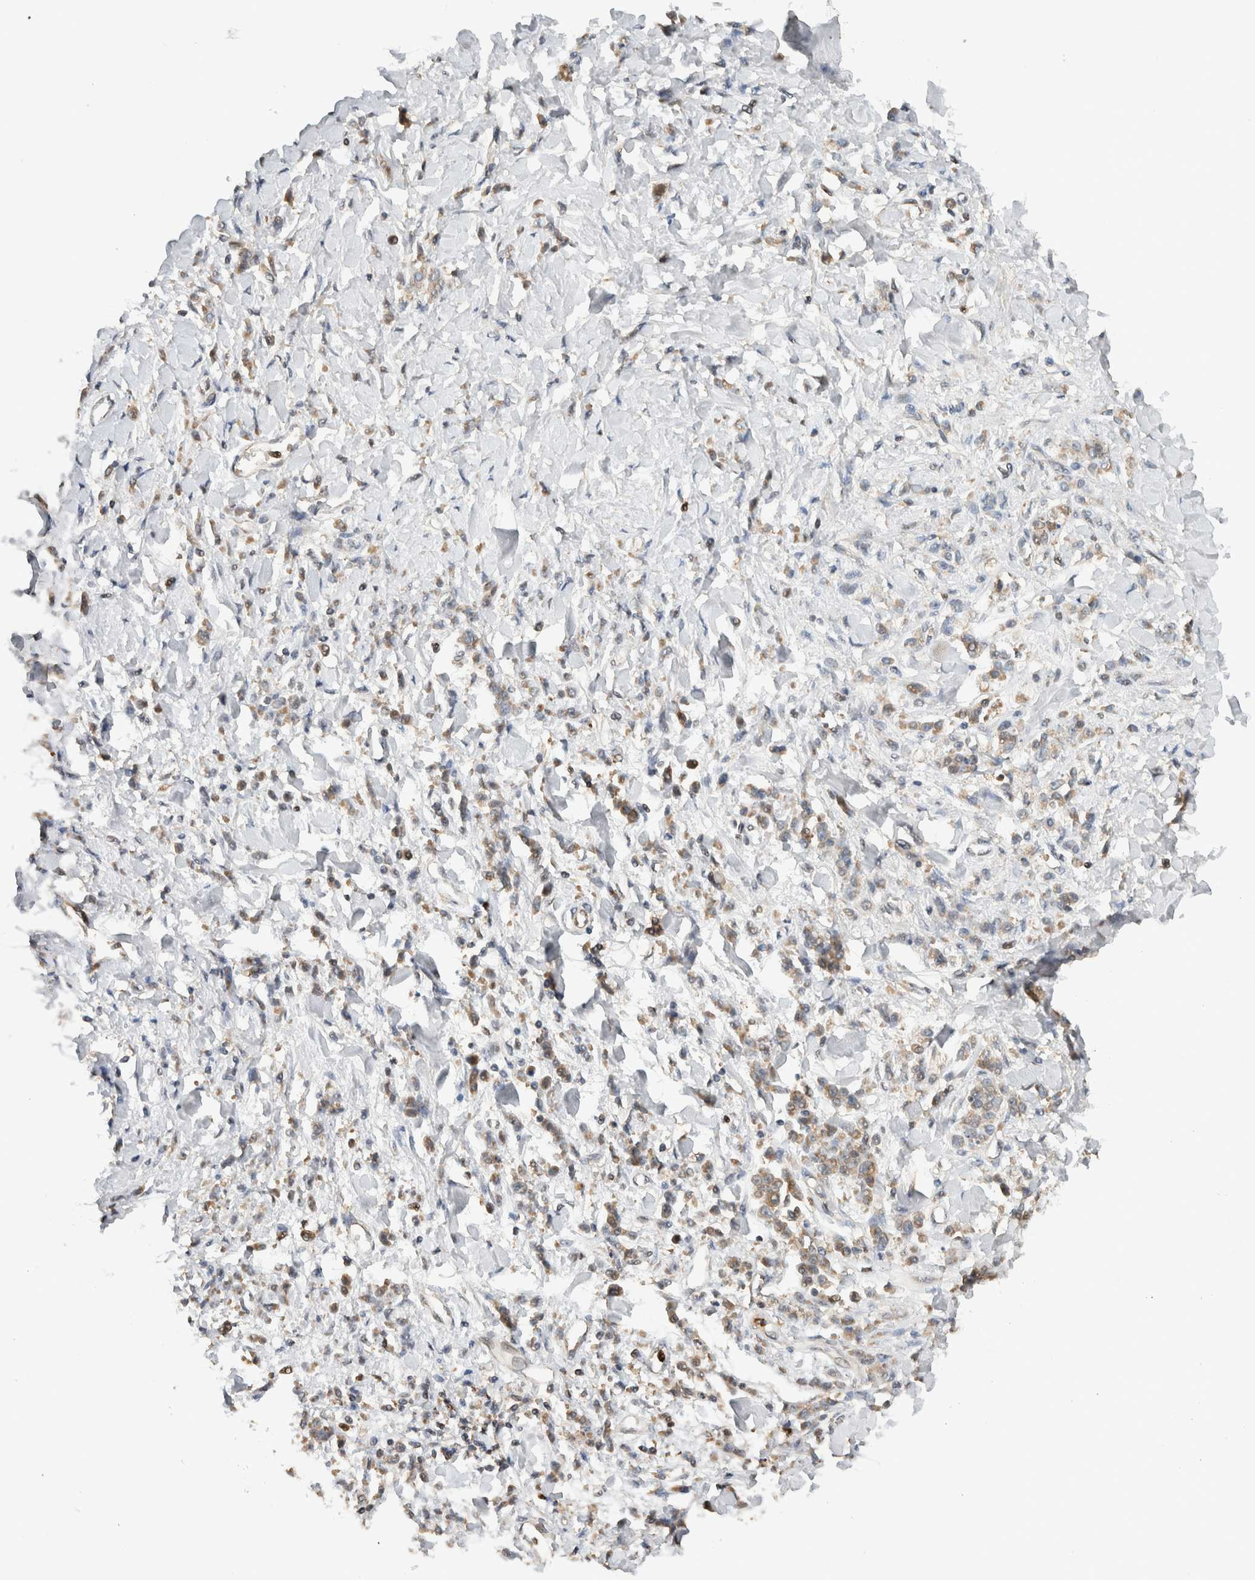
{"staining": {"intensity": "weak", "quantity": "25%-75%", "location": "cytoplasmic/membranous"}, "tissue": "stomach cancer", "cell_type": "Tumor cells", "image_type": "cancer", "snomed": [{"axis": "morphology", "description": "Normal tissue, NOS"}, {"axis": "morphology", "description": "Adenocarcinoma, NOS"}, {"axis": "topography", "description": "Stomach"}], "caption": "Adenocarcinoma (stomach) tissue reveals weak cytoplasmic/membranous positivity in about 25%-75% of tumor cells (Brightfield microscopy of DAB IHC at high magnification).", "gene": "VPS53", "patient": {"sex": "male", "age": 82}}